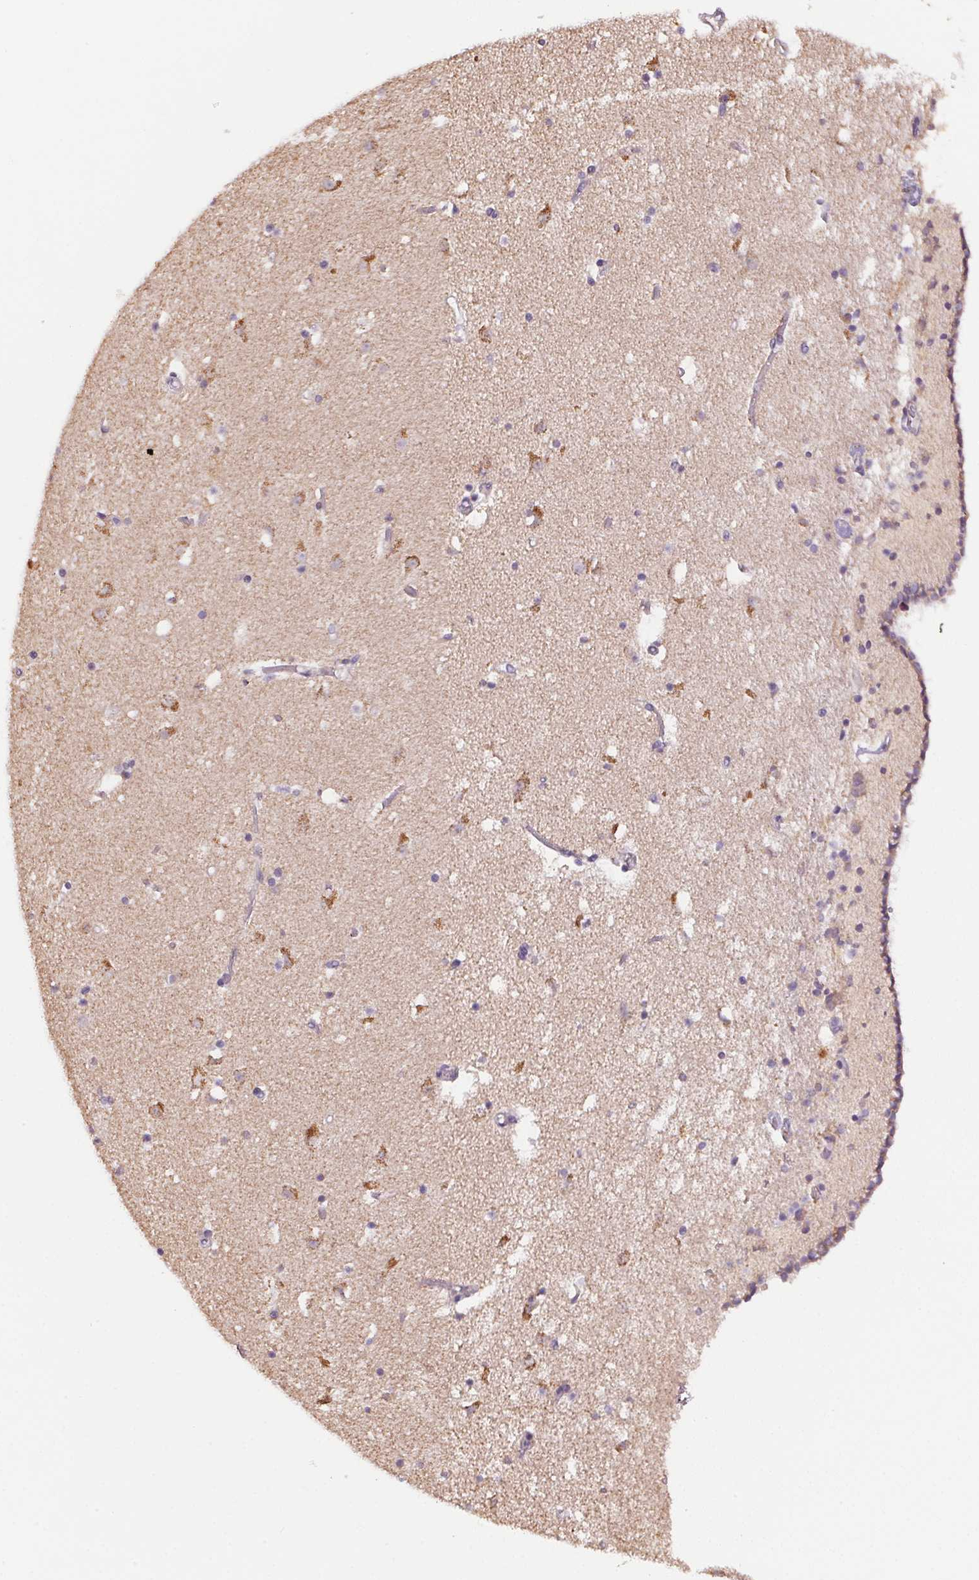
{"staining": {"intensity": "moderate", "quantity": "<25%", "location": "cytoplasmic/membranous"}, "tissue": "caudate", "cell_type": "Glial cells", "image_type": "normal", "snomed": [{"axis": "morphology", "description": "Normal tissue, NOS"}, {"axis": "topography", "description": "Lateral ventricle wall"}], "caption": "Protein staining of normal caudate exhibits moderate cytoplasmic/membranous expression in about <25% of glial cells.", "gene": "ADH5", "patient": {"sex": "female", "age": 42}}